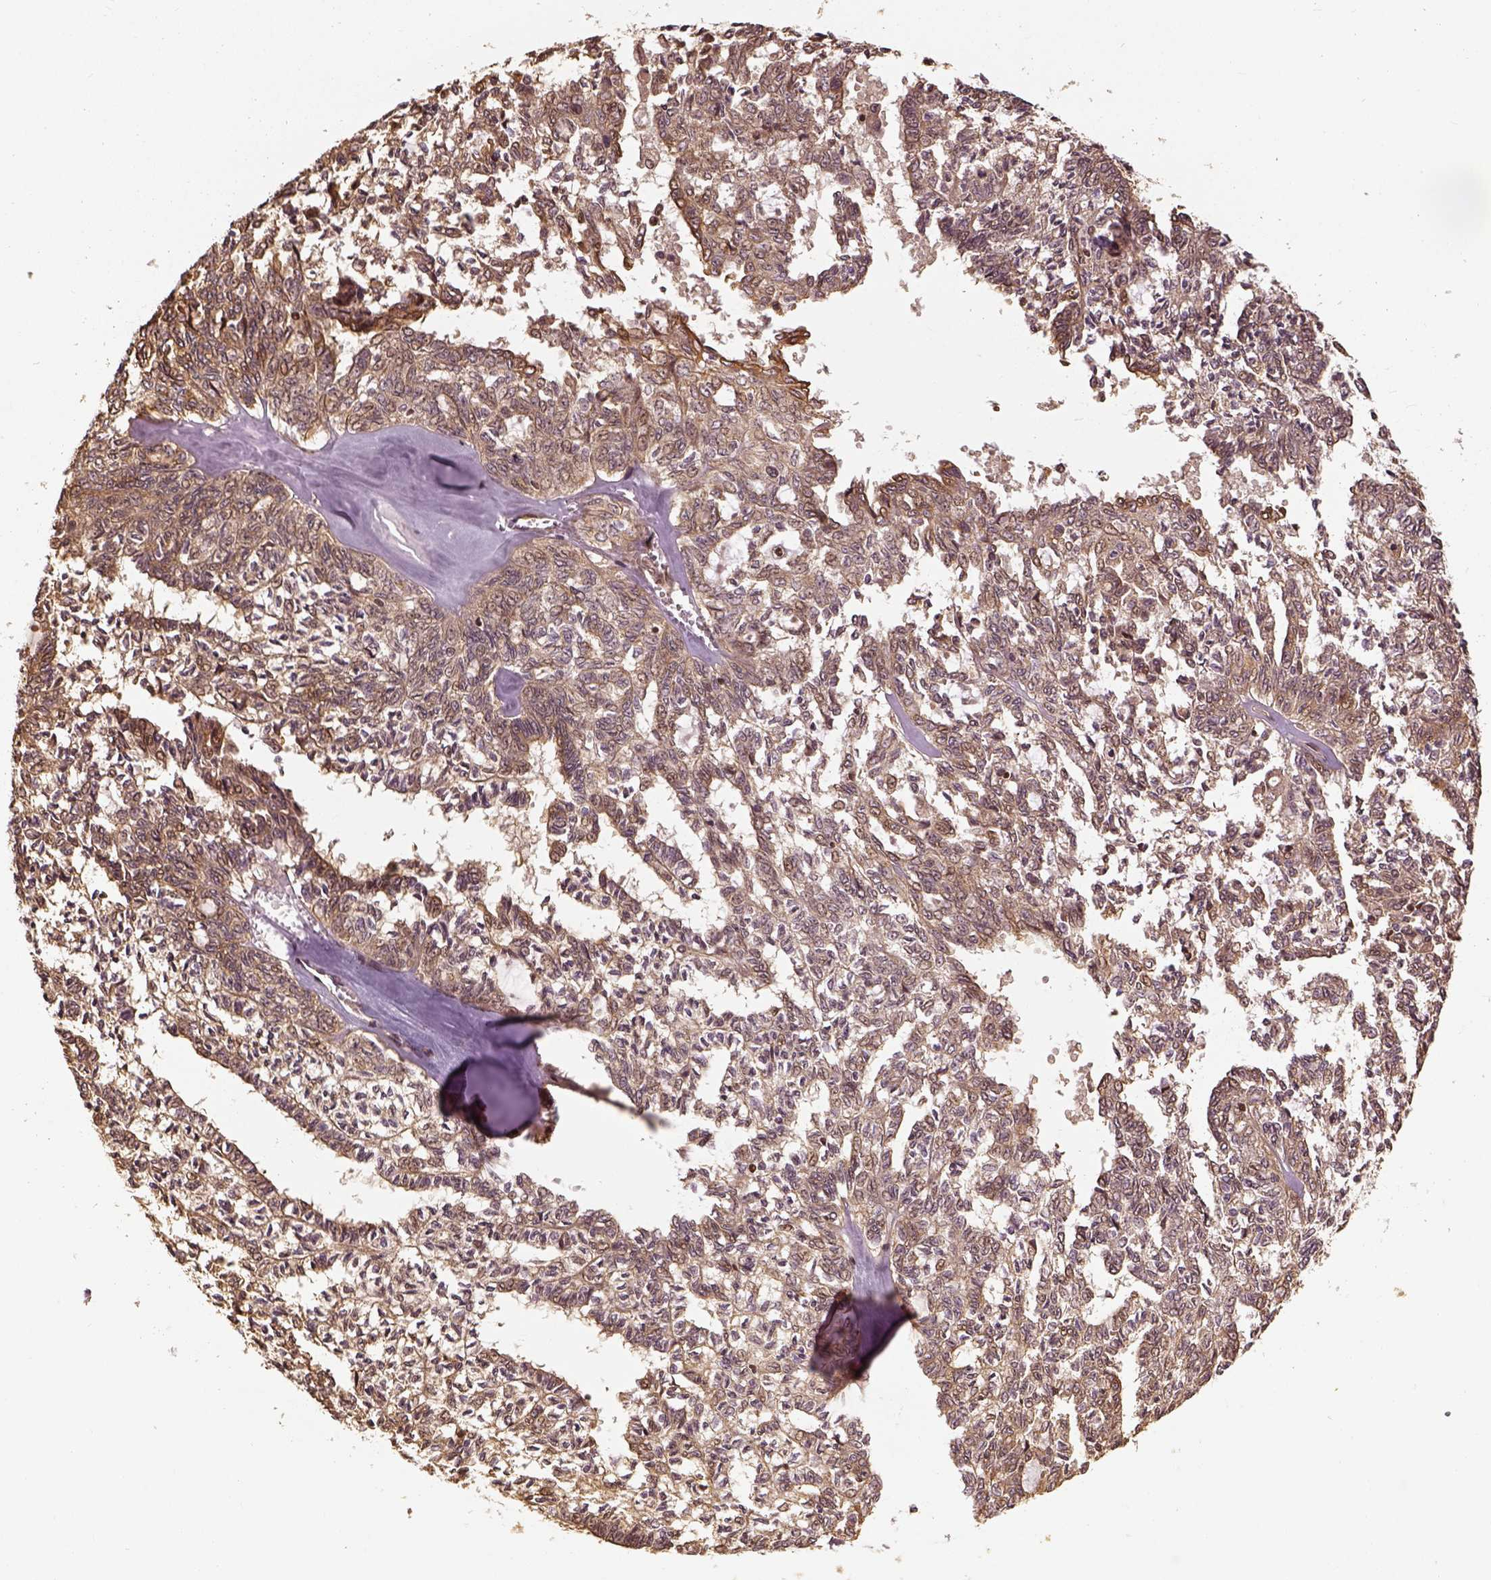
{"staining": {"intensity": "moderate", "quantity": ">75%", "location": "cytoplasmic/membranous"}, "tissue": "ovarian cancer", "cell_type": "Tumor cells", "image_type": "cancer", "snomed": [{"axis": "morphology", "description": "Cystadenocarcinoma, serous, NOS"}, {"axis": "topography", "description": "Ovary"}], "caption": "This micrograph demonstrates immunohistochemistry staining of human ovarian cancer, with medium moderate cytoplasmic/membranous expression in about >75% of tumor cells.", "gene": "VEGFA", "patient": {"sex": "female", "age": 71}}